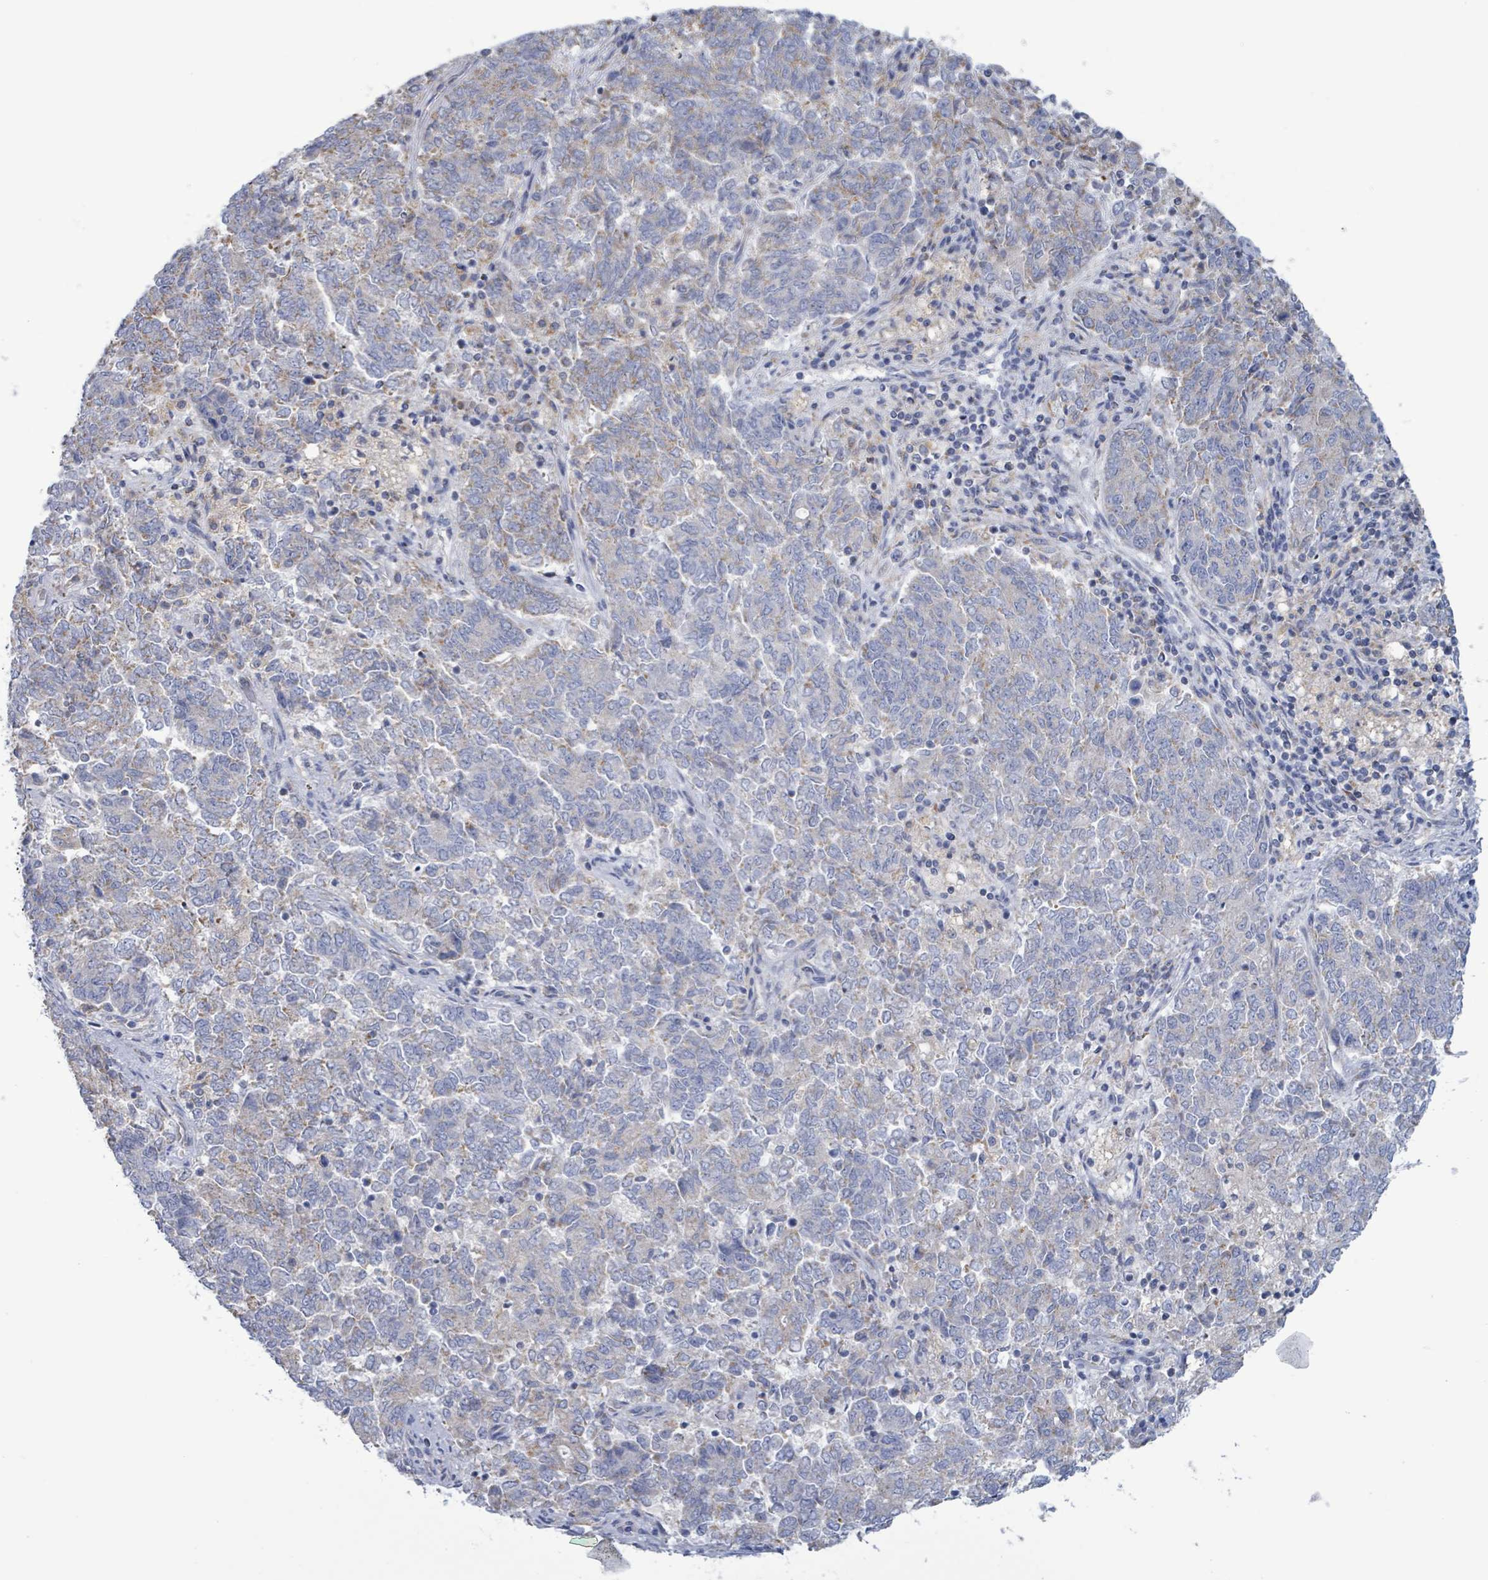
{"staining": {"intensity": "weak", "quantity": "<25%", "location": "cytoplasmic/membranous"}, "tissue": "endometrial cancer", "cell_type": "Tumor cells", "image_type": "cancer", "snomed": [{"axis": "morphology", "description": "Adenocarcinoma, NOS"}, {"axis": "topography", "description": "Endometrium"}], "caption": "Immunohistochemistry (IHC) photomicrograph of neoplastic tissue: endometrial adenocarcinoma stained with DAB exhibits no significant protein staining in tumor cells.", "gene": "AKR1C4", "patient": {"sex": "female", "age": 80}}